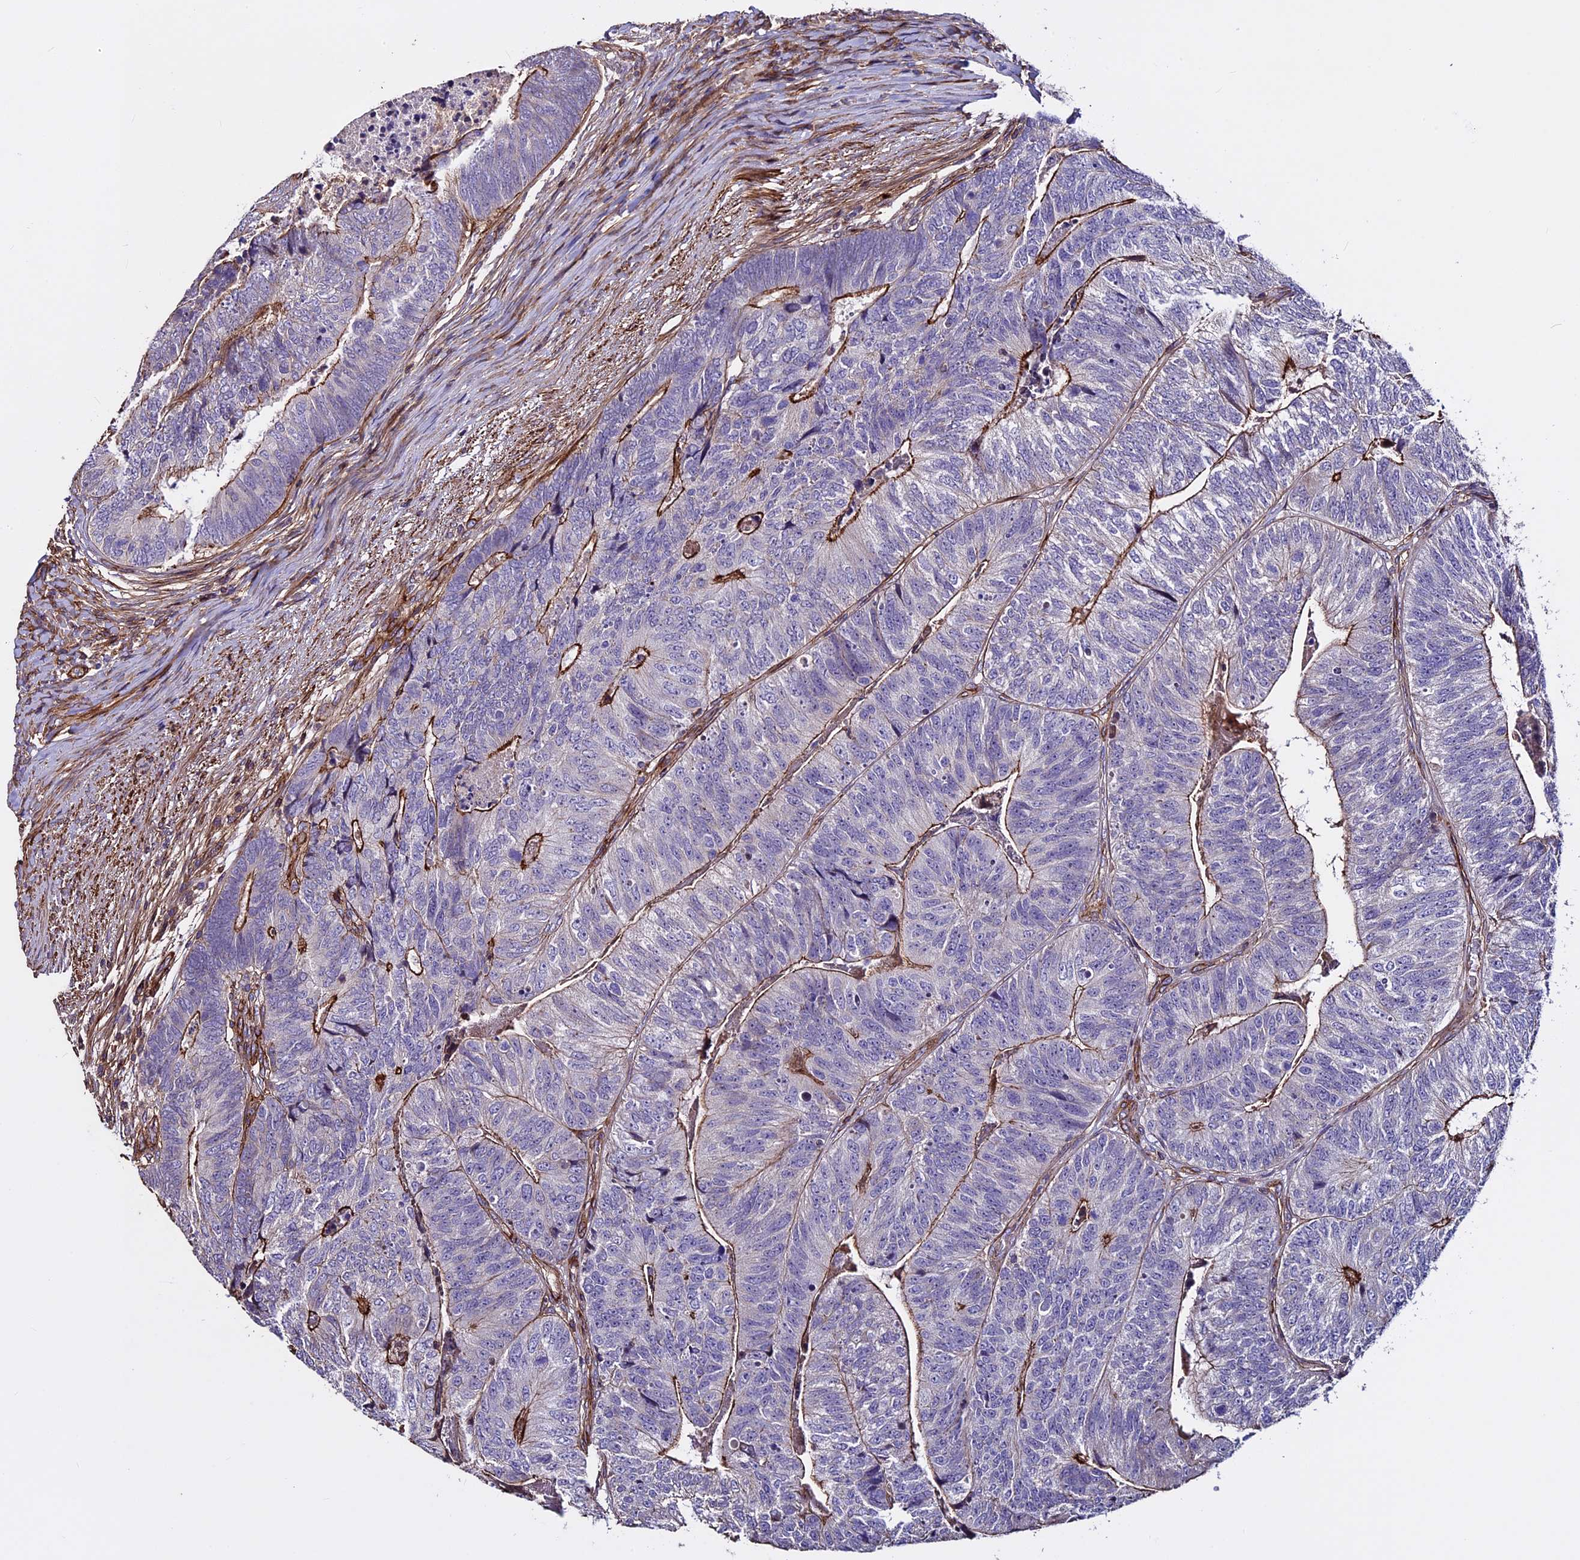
{"staining": {"intensity": "moderate", "quantity": "25%-75%", "location": "cytoplasmic/membranous"}, "tissue": "colorectal cancer", "cell_type": "Tumor cells", "image_type": "cancer", "snomed": [{"axis": "morphology", "description": "Adenocarcinoma, NOS"}, {"axis": "topography", "description": "Colon"}], "caption": "This is a micrograph of immunohistochemistry (IHC) staining of colorectal adenocarcinoma, which shows moderate expression in the cytoplasmic/membranous of tumor cells.", "gene": "EVA1B", "patient": {"sex": "female", "age": 67}}